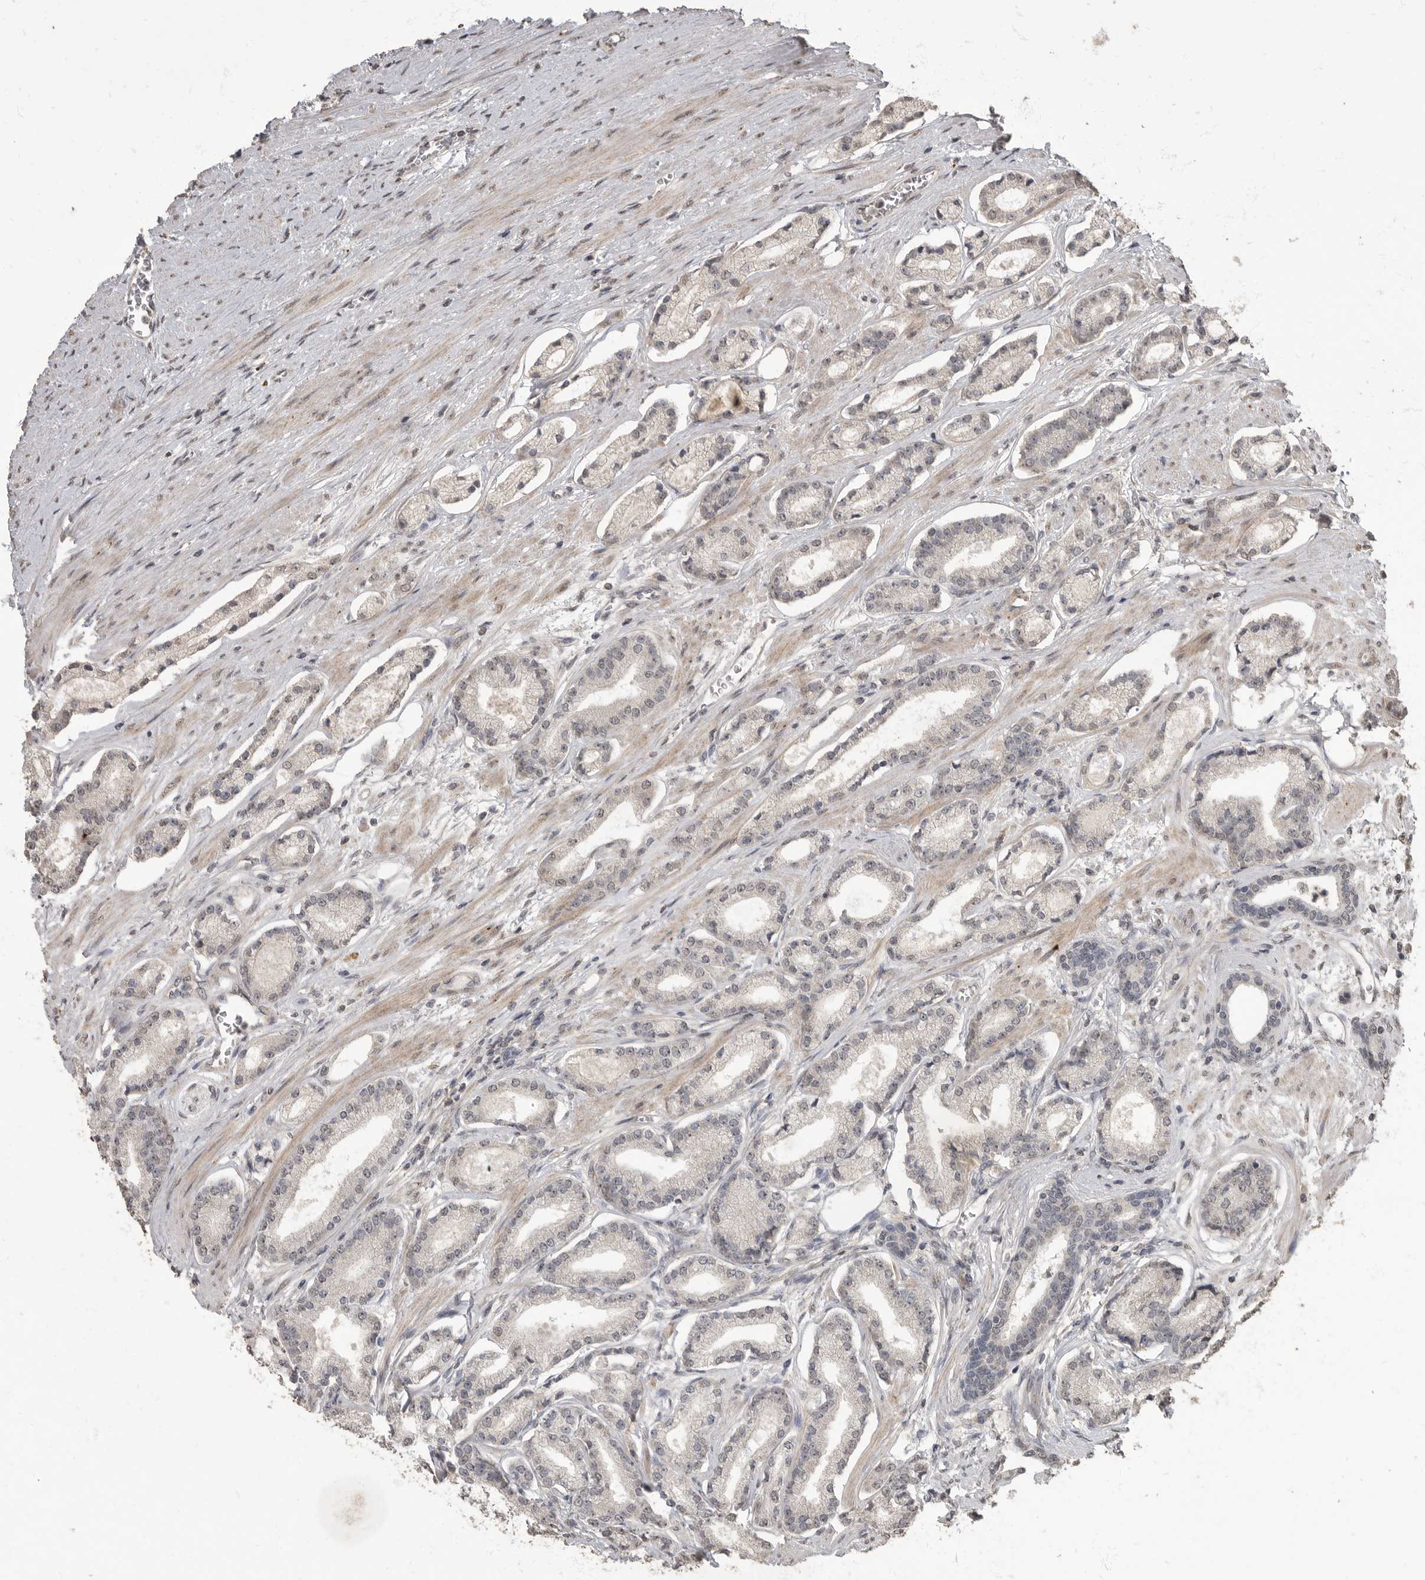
{"staining": {"intensity": "negative", "quantity": "none", "location": "none"}, "tissue": "prostate cancer", "cell_type": "Tumor cells", "image_type": "cancer", "snomed": [{"axis": "morphology", "description": "Adenocarcinoma, Low grade"}, {"axis": "topography", "description": "Prostate"}], "caption": "Immunohistochemistry photomicrograph of human prostate cancer (low-grade adenocarcinoma) stained for a protein (brown), which displays no expression in tumor cells.", "gene": "MAFG", "patient": {"sex": "male", "age": 60}}